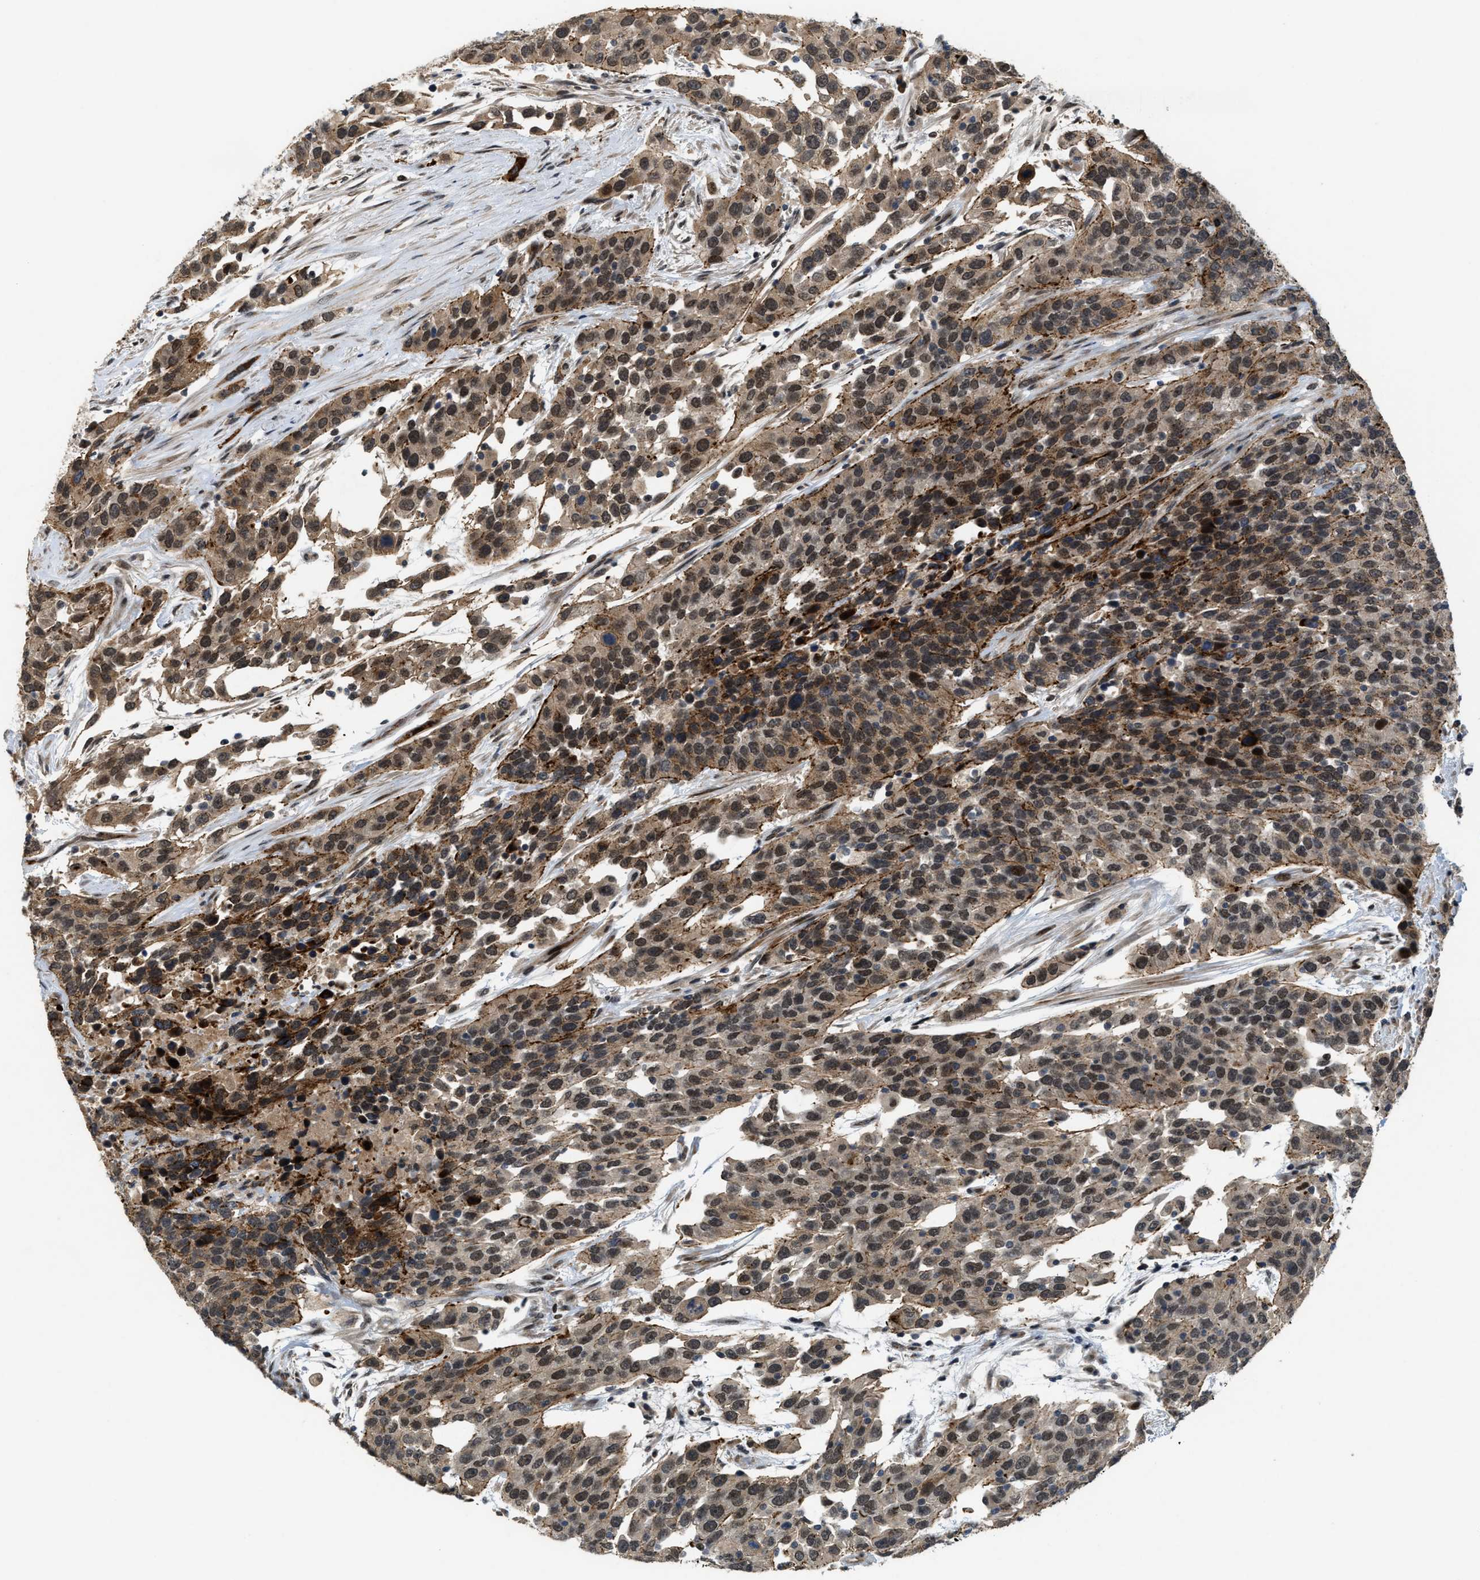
{"staining": {"intensity": "moderate", "quantity": ">75%", "location": "cytoplasmic/membranous,nuclear"}, "tissue": "urothelial cancer", "cell_type": "Tumor cells", "image_type": "cancer", "snomed": [{"axis": "morphology", "description": "Urothelial carcinoma, High grade"}, {"axis": "topography", "description": "Urinary bladder"}], "caption": "This is an image of immunohistochemistry staining of urothelial cancer, which shows moderate expression in the cytoplasmic/membranous and nuclear of tumor cells.", "gene": "DPF2", "patient": {"sex": "female", "age": 80}}